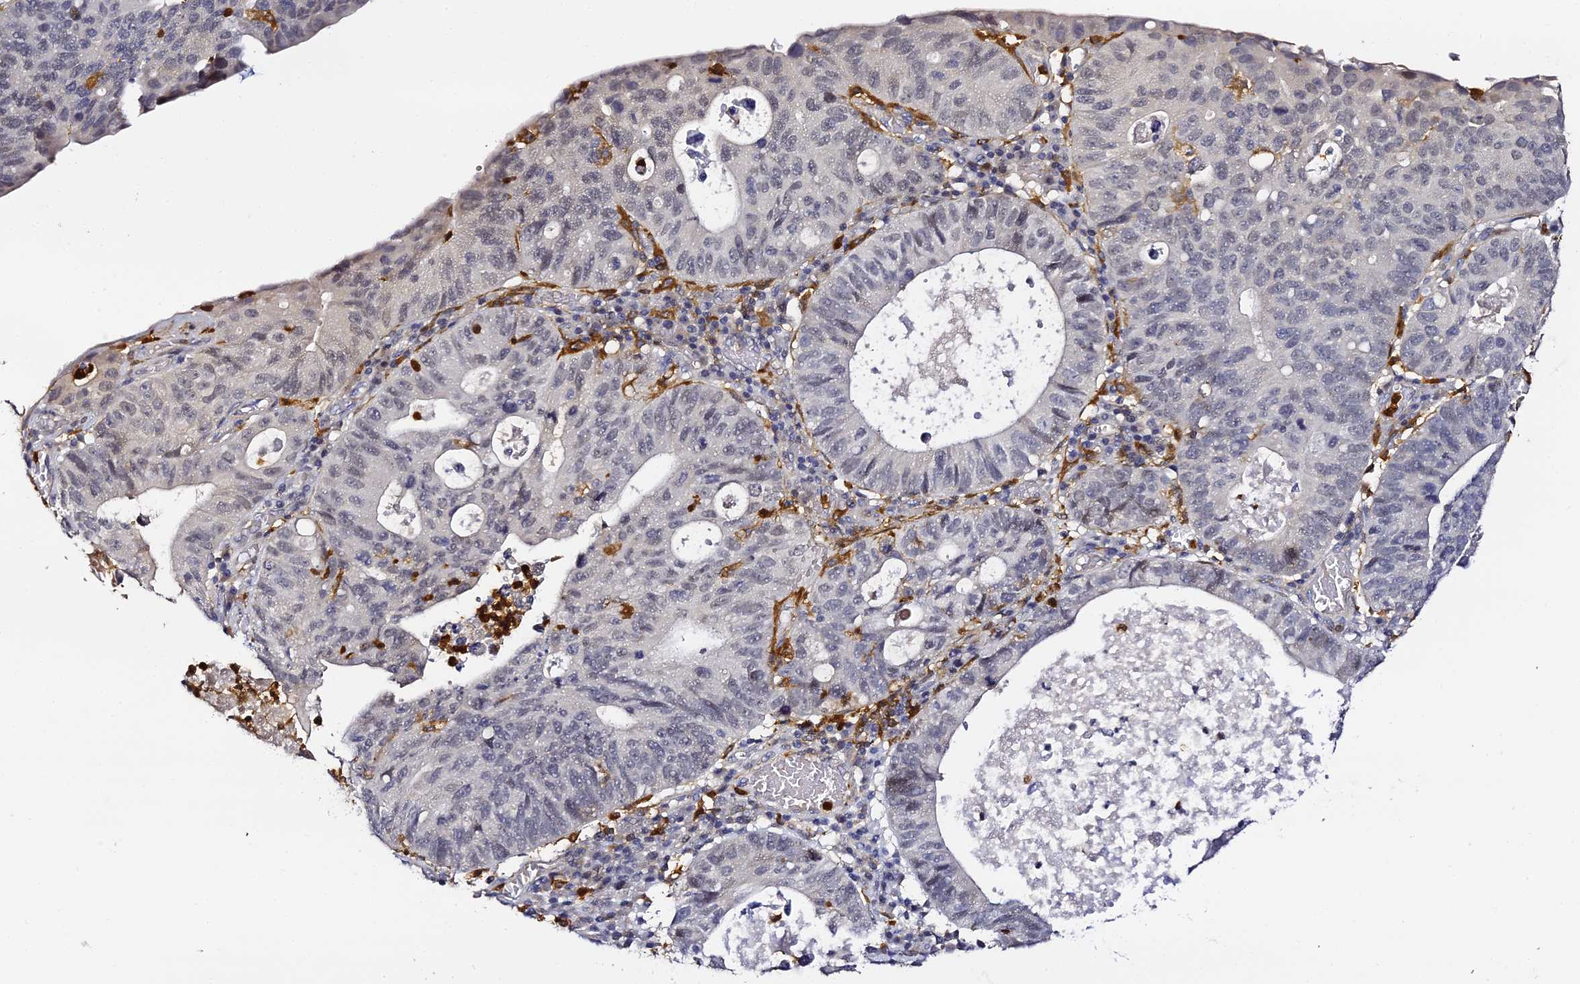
{"staining": {"intensity": "negative", "quantity": "none", "location": "none"}, "tissue": "stomach cancer", "cell_type": "Tumor cells", "image_type": "cancer", "snomed": [{"axis": "morphology", "description": "Adenocarcinoma, NOS"}, {"axis": "topography", "description": "Stomach"}], "caption": "Tumor cells are negative for protein expression in human adenocarcinoma (stomach). The staining was performed using DAB (3,3'-diaminobenzidine) to visualize the protein expression in brown, while the nuclei were stained in blue with hematoxylin (Magnification: 20x).", "gene": "IL4I1", "patient": {"sex": "male", "age": 59}}